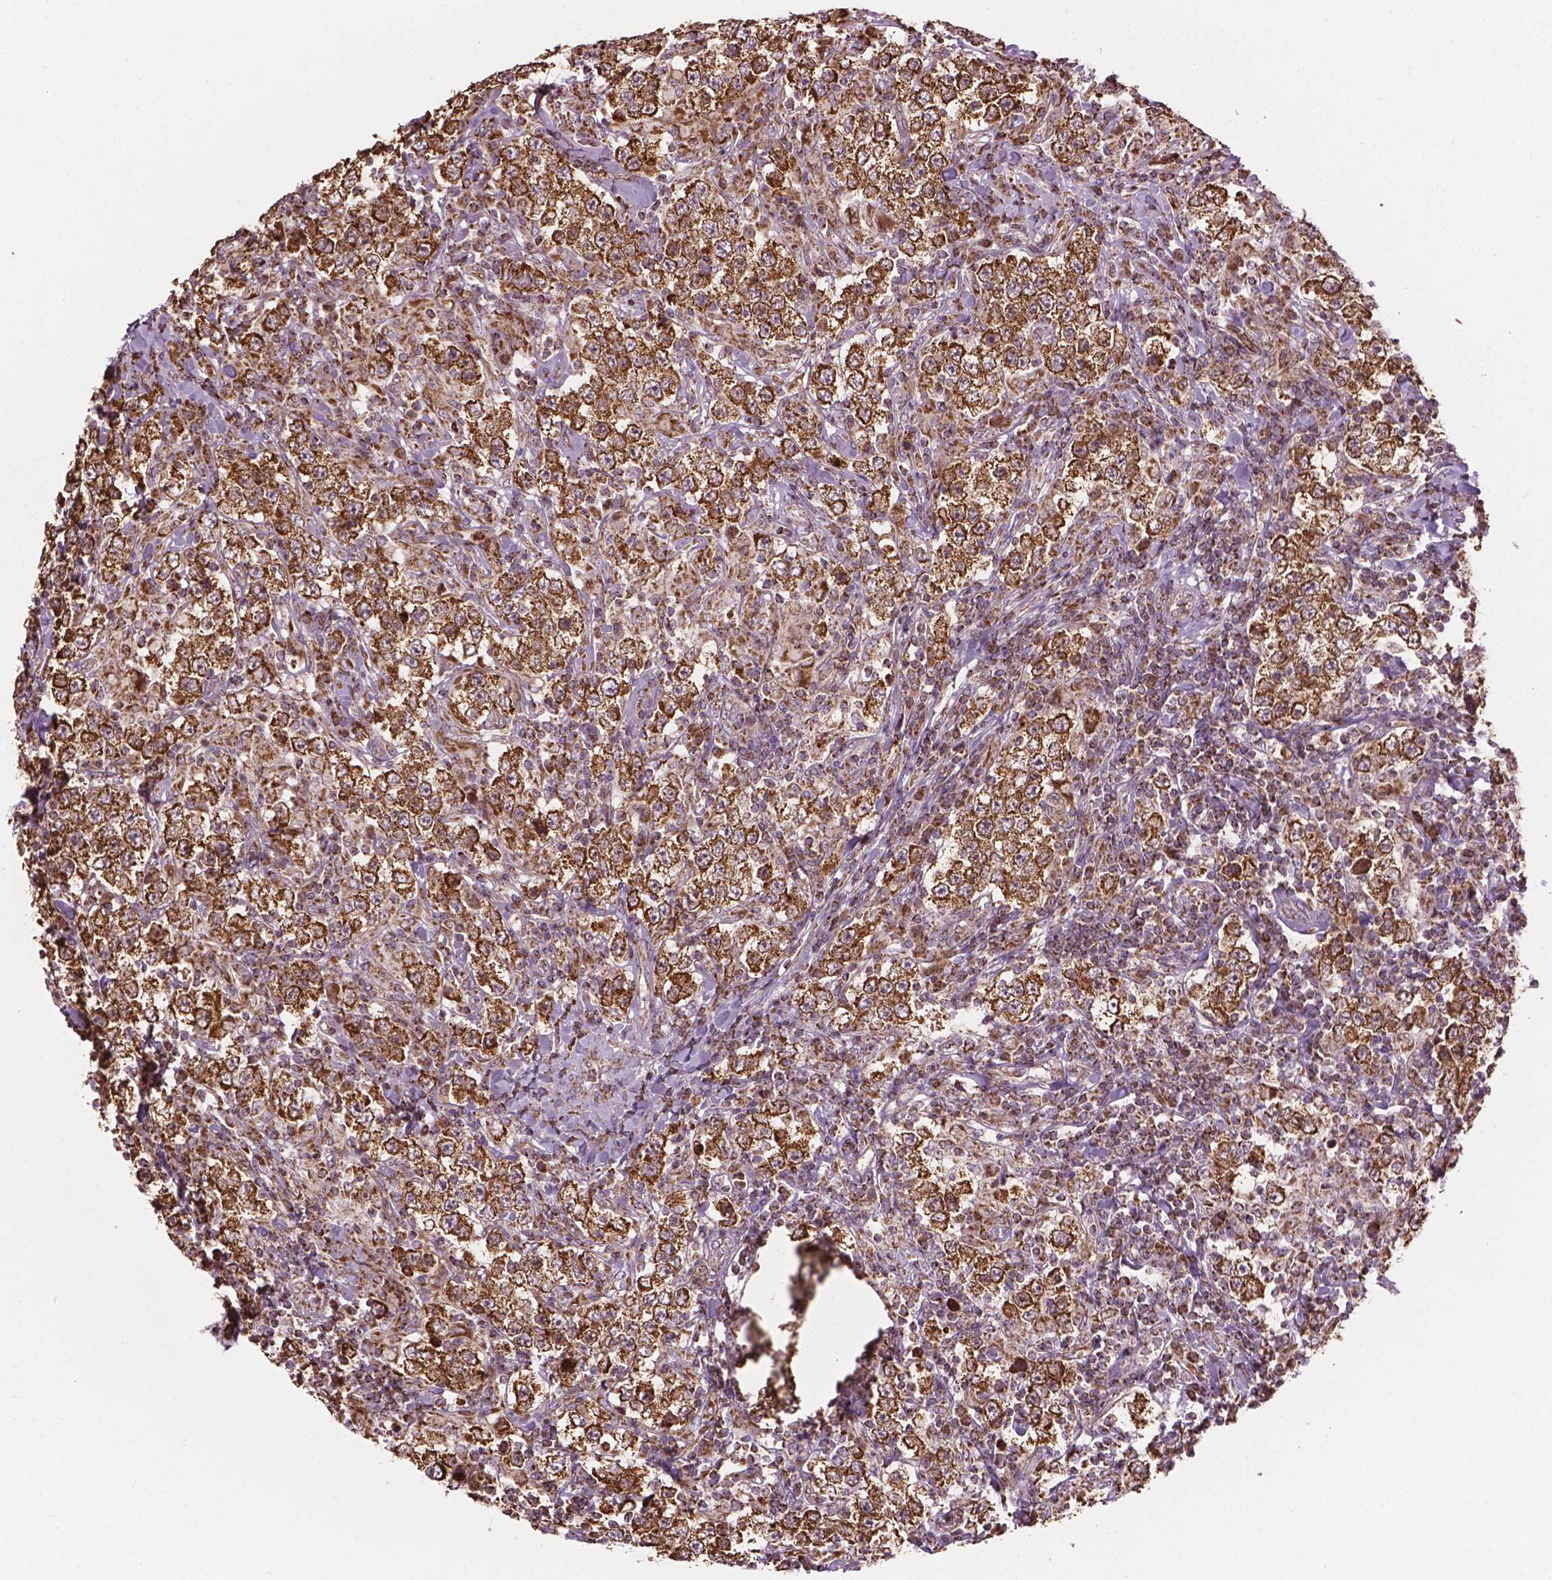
{"staining": {"intensity": "moderate", "quantity": ">75%", "location": "cytoplasmic/membranous"}, "tissue": "testis cancer", "cell_type": "Tumor cells", "image_type": "cancer", "snomed": [{"axis": "morphology", "description": "Seminoma, NOS"}, {"axis": "morphology", "description": "Carcinoma, Embryonal, NOS"}, {"axis": "topography", "description": "Testis"}], "caption": "A micrograph of testis cancer stained for a protein exhibits moderate cytoplasmic/membranous brown staining in tumor cells.", "gene": "HS3ST3A1", "patient": {"sex": "male", "age": 41}}